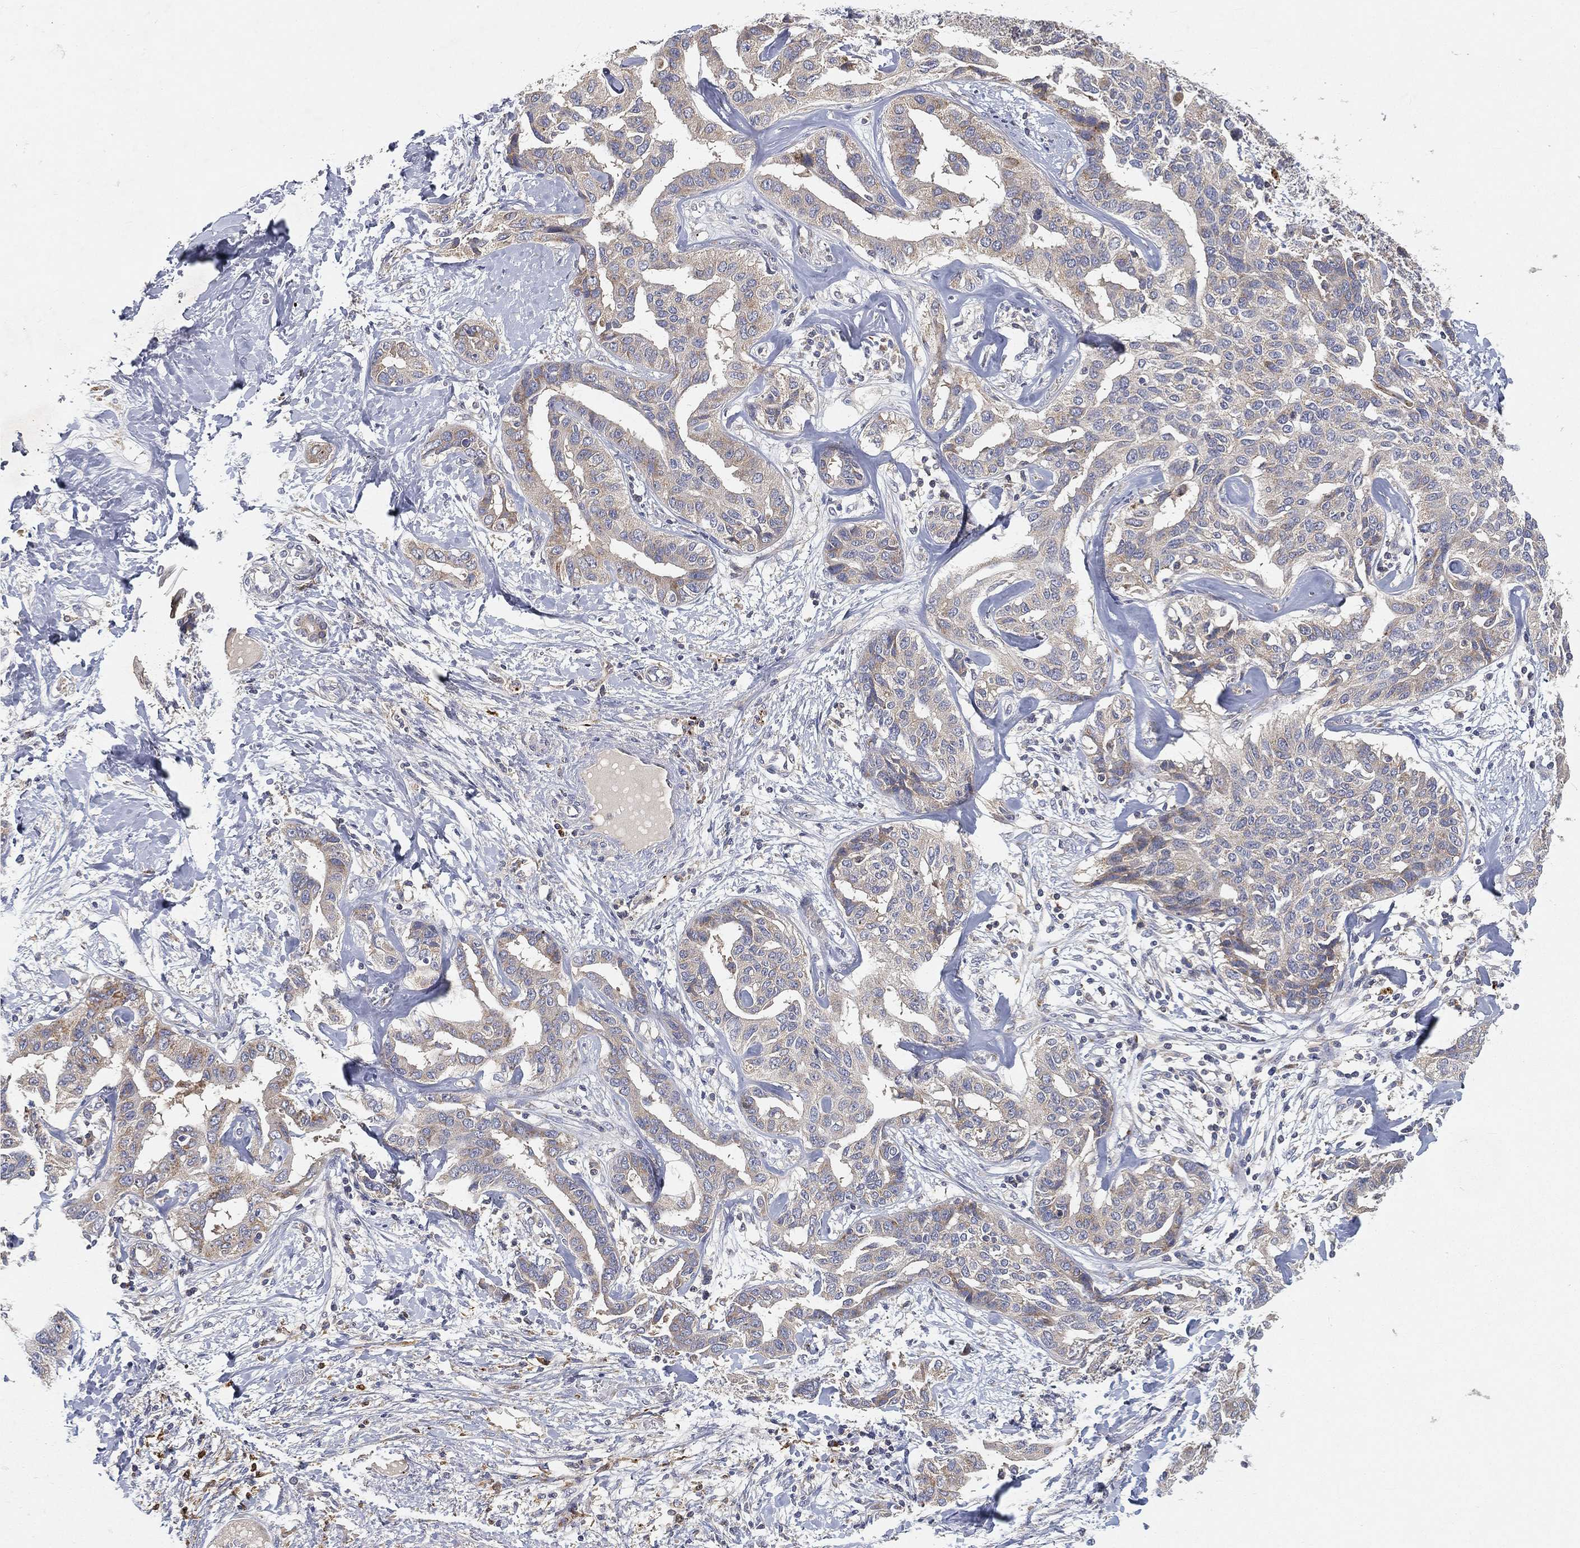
{"staining": {"intensity": "weak", "quantity": "25%-75%", "location": "cytoplasmic/membranous"}, "tissue": "liver cancer", "cell_type": "Tumor cells", "image_type": "cancer", "snomed": [{"axis": "morphology", "description": "Cholangiocarcinoma"}, {"axis": "topography", "description": "Liver"}], "caption": "Immunohistochemistry (IHC) (DAB) staining of human liver cancer (cholangiocarcinoma) demonstrates weak cytoplasmic/membranous protein staining in about 25%-75% of tumor cells. (DAB = brown stain, brightfield microscopy at high magnification).", "gene": "CTSL", "patient": {"sex": "male", "age": 59}}